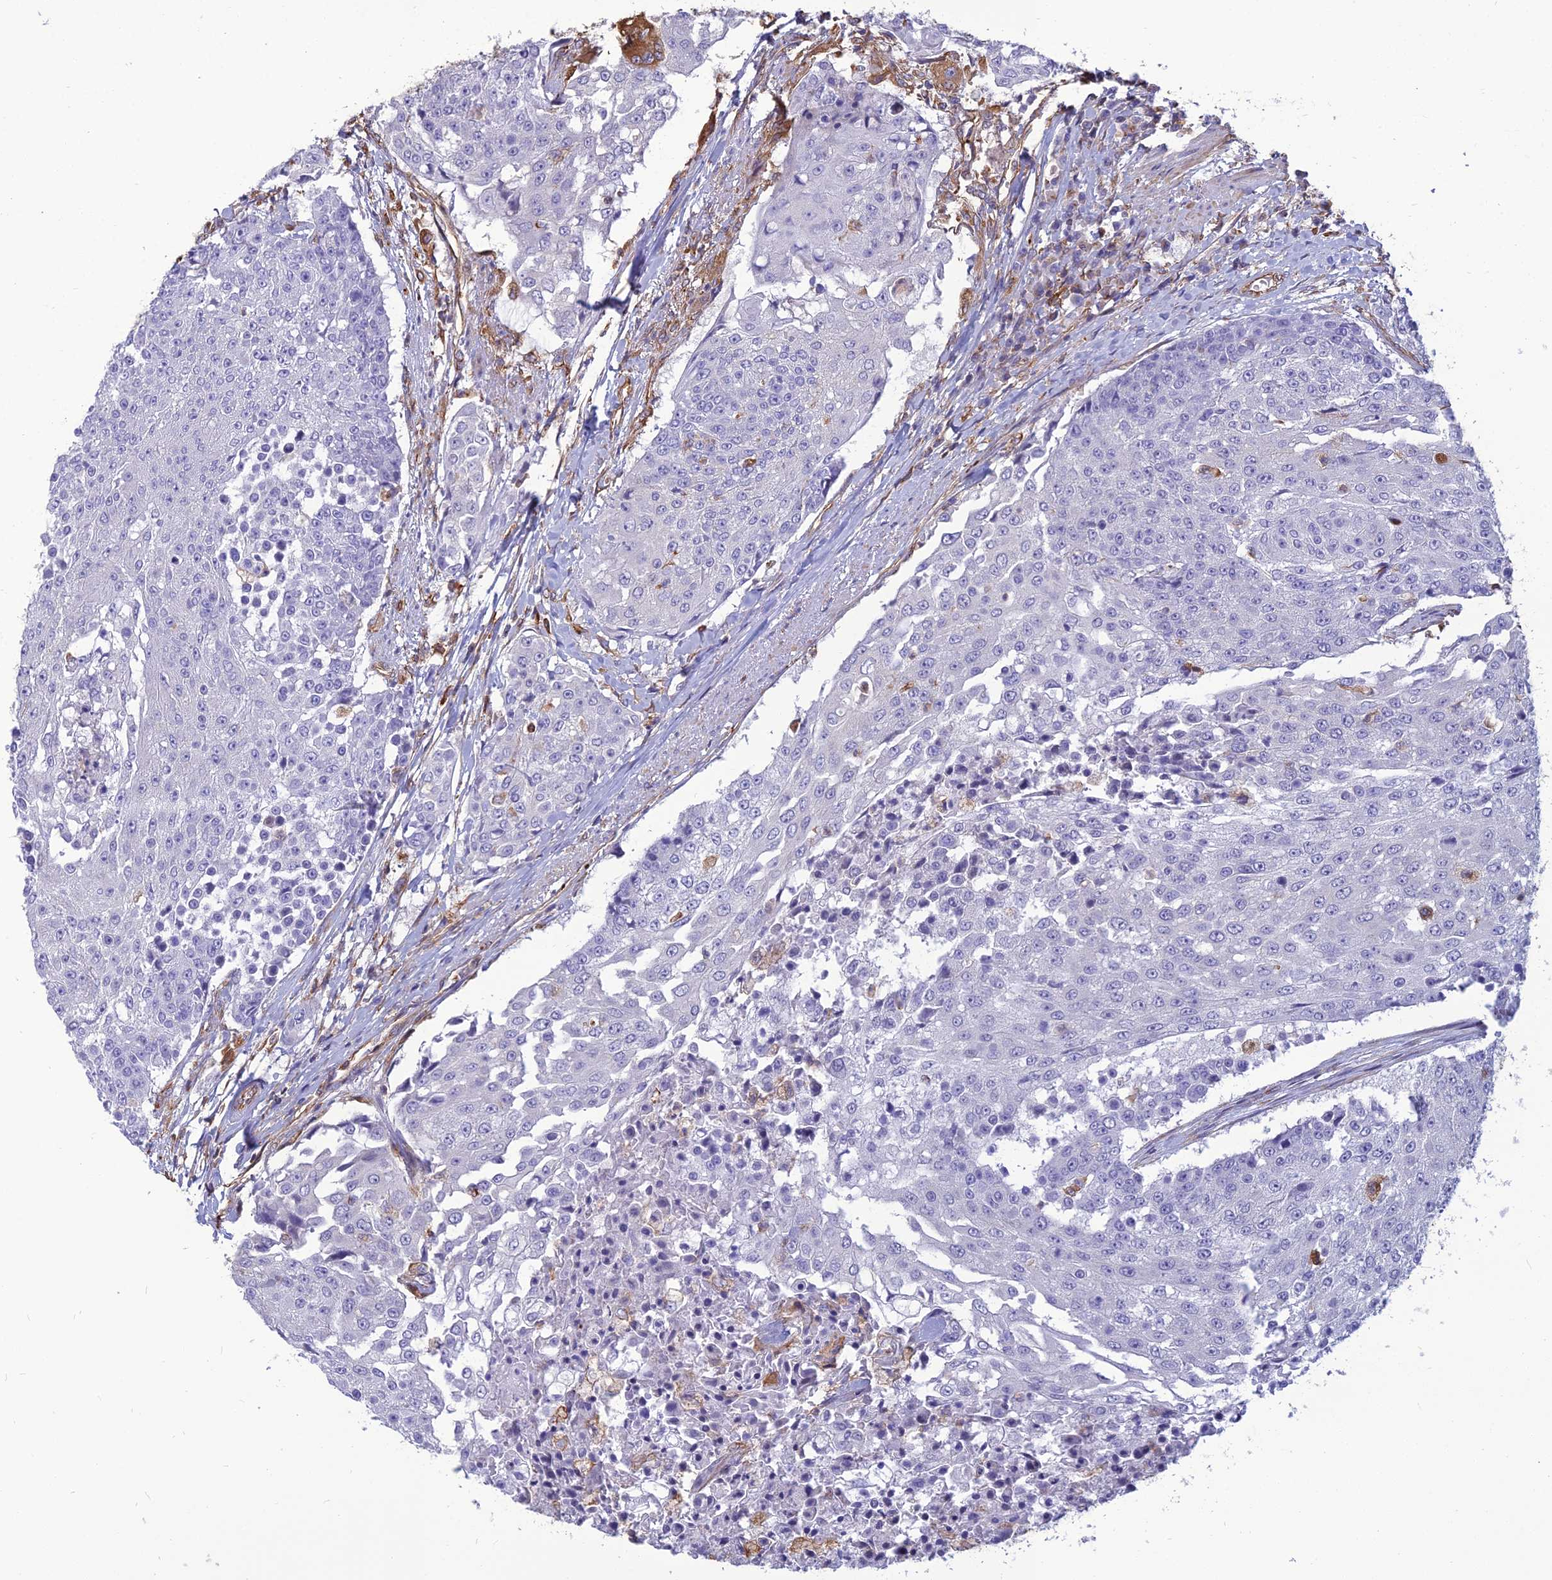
{"staining": {"intensity": "negative", "quantity": "none", "location": "none"}, "tissue": "urothelial cancer", "cell_type": "Tumor cells", "image_type": "cancer", "snomed": [{"axis": "morphology", "description": "Urothelial carcinoma, High grade"}, {"axis": "topography", "description": "Urinary bladder"}], "caption": "A histopathology image of urothelial cancer stained for a protein exhibits no brown staining in tumor cells.", "gene": "PSMD11", "patient": {"sex": "female", "age": 63}}